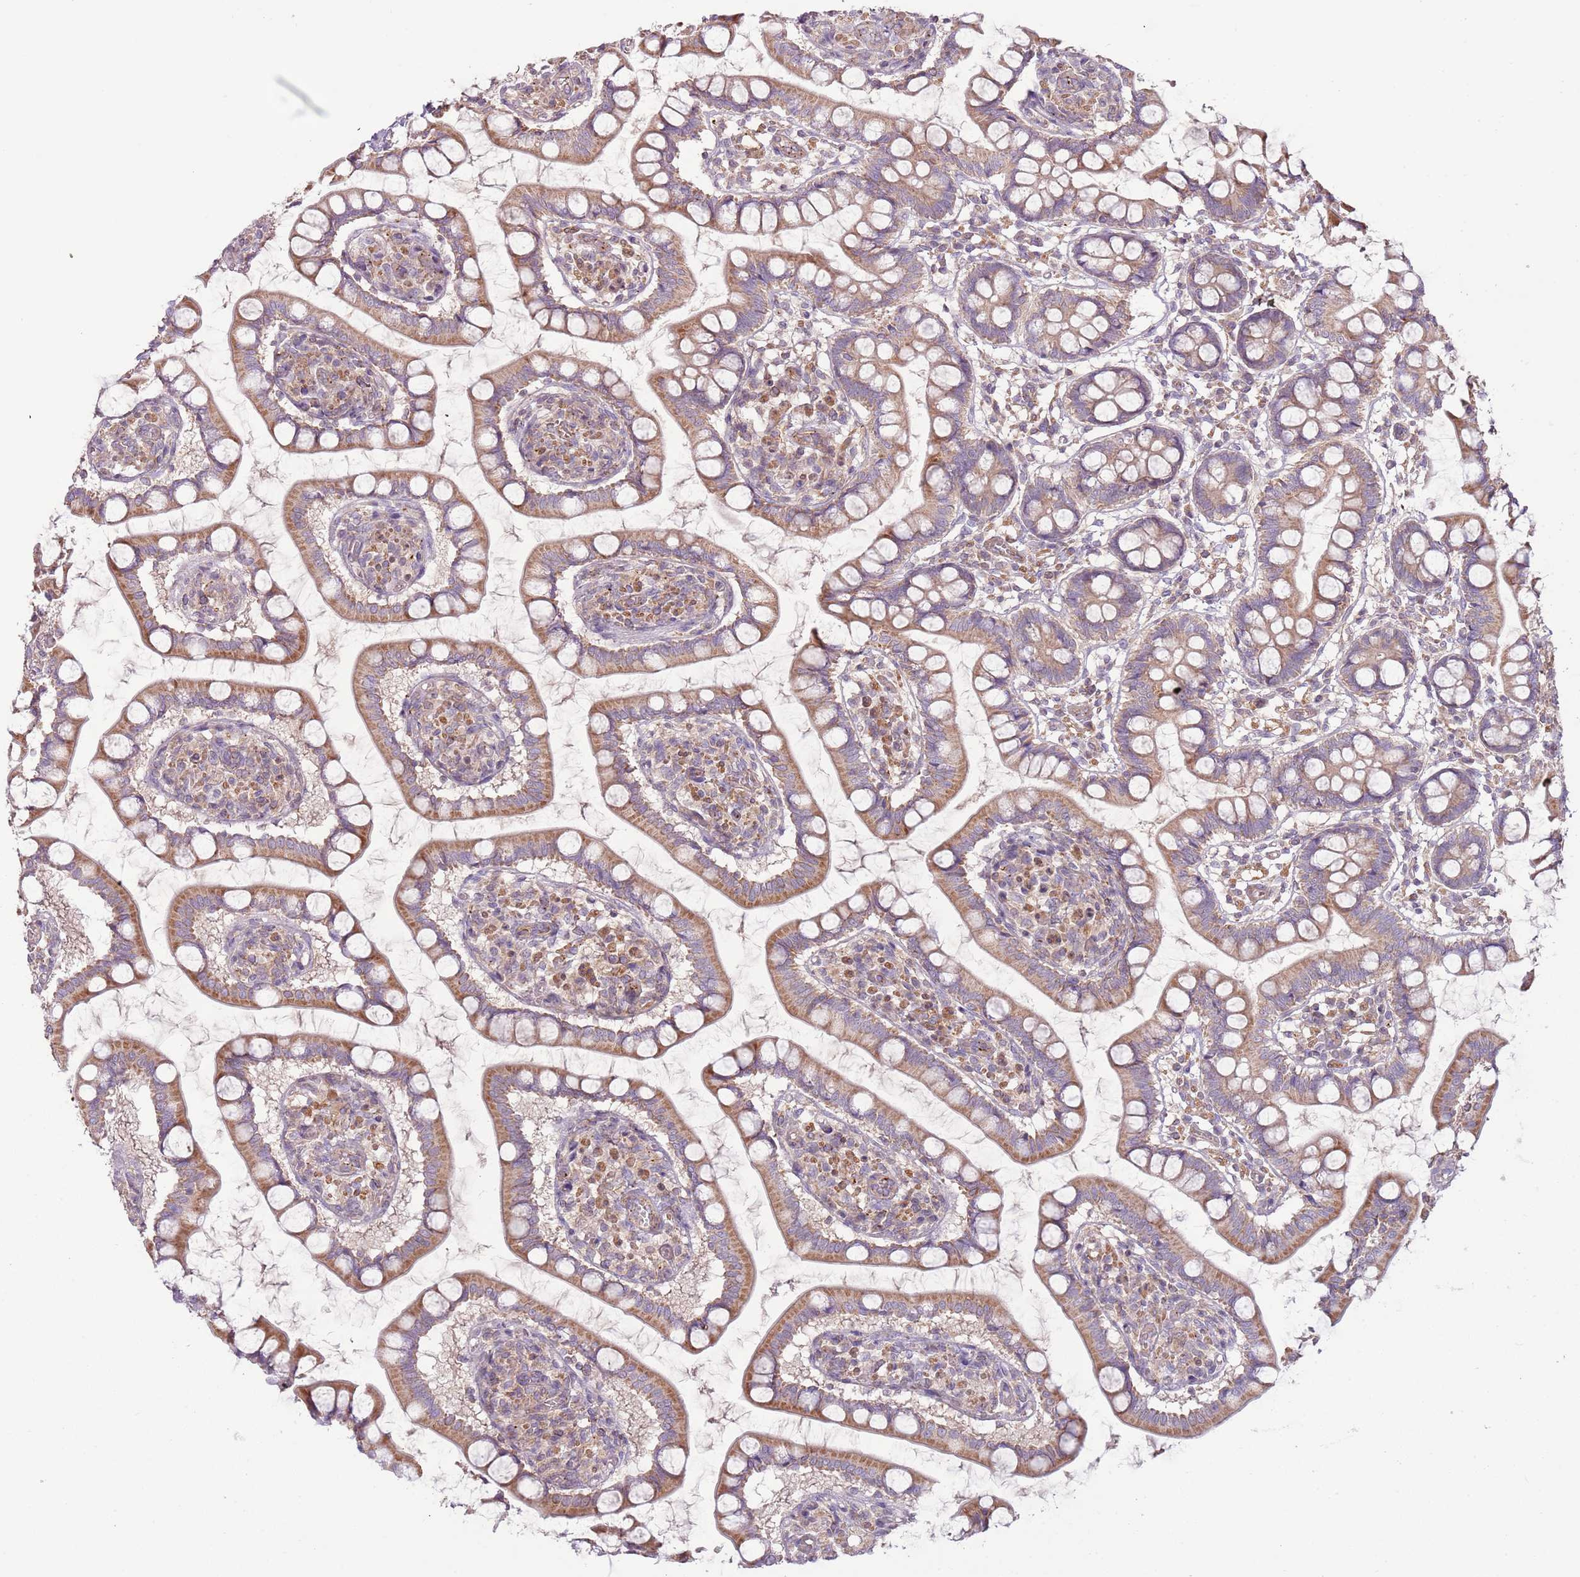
{"staining": {"intensity": "moderate", "quantity": ">75%", "location": "cytoplasmic/membranous"}, "tissue": "small intestine", "cell_type": "Glandular cells", "image_type": "normal", "snomed": [{"axis": "morphology", "description": "Normal tissue, NOS"}, {"axis": "topography", "description": "Small intestine"}], "caption": "Glandular cells display medium levels of moderate cytoplasmic/membranous positivity in approximately >75% of cells in benign small intestine. The staining was performed using DAB, with brown indicating positive protein expression. Nuclei are stained blue with hematoxylin.", "gene": "DTD2", "patient": {"sex": "male", "age": 52}}